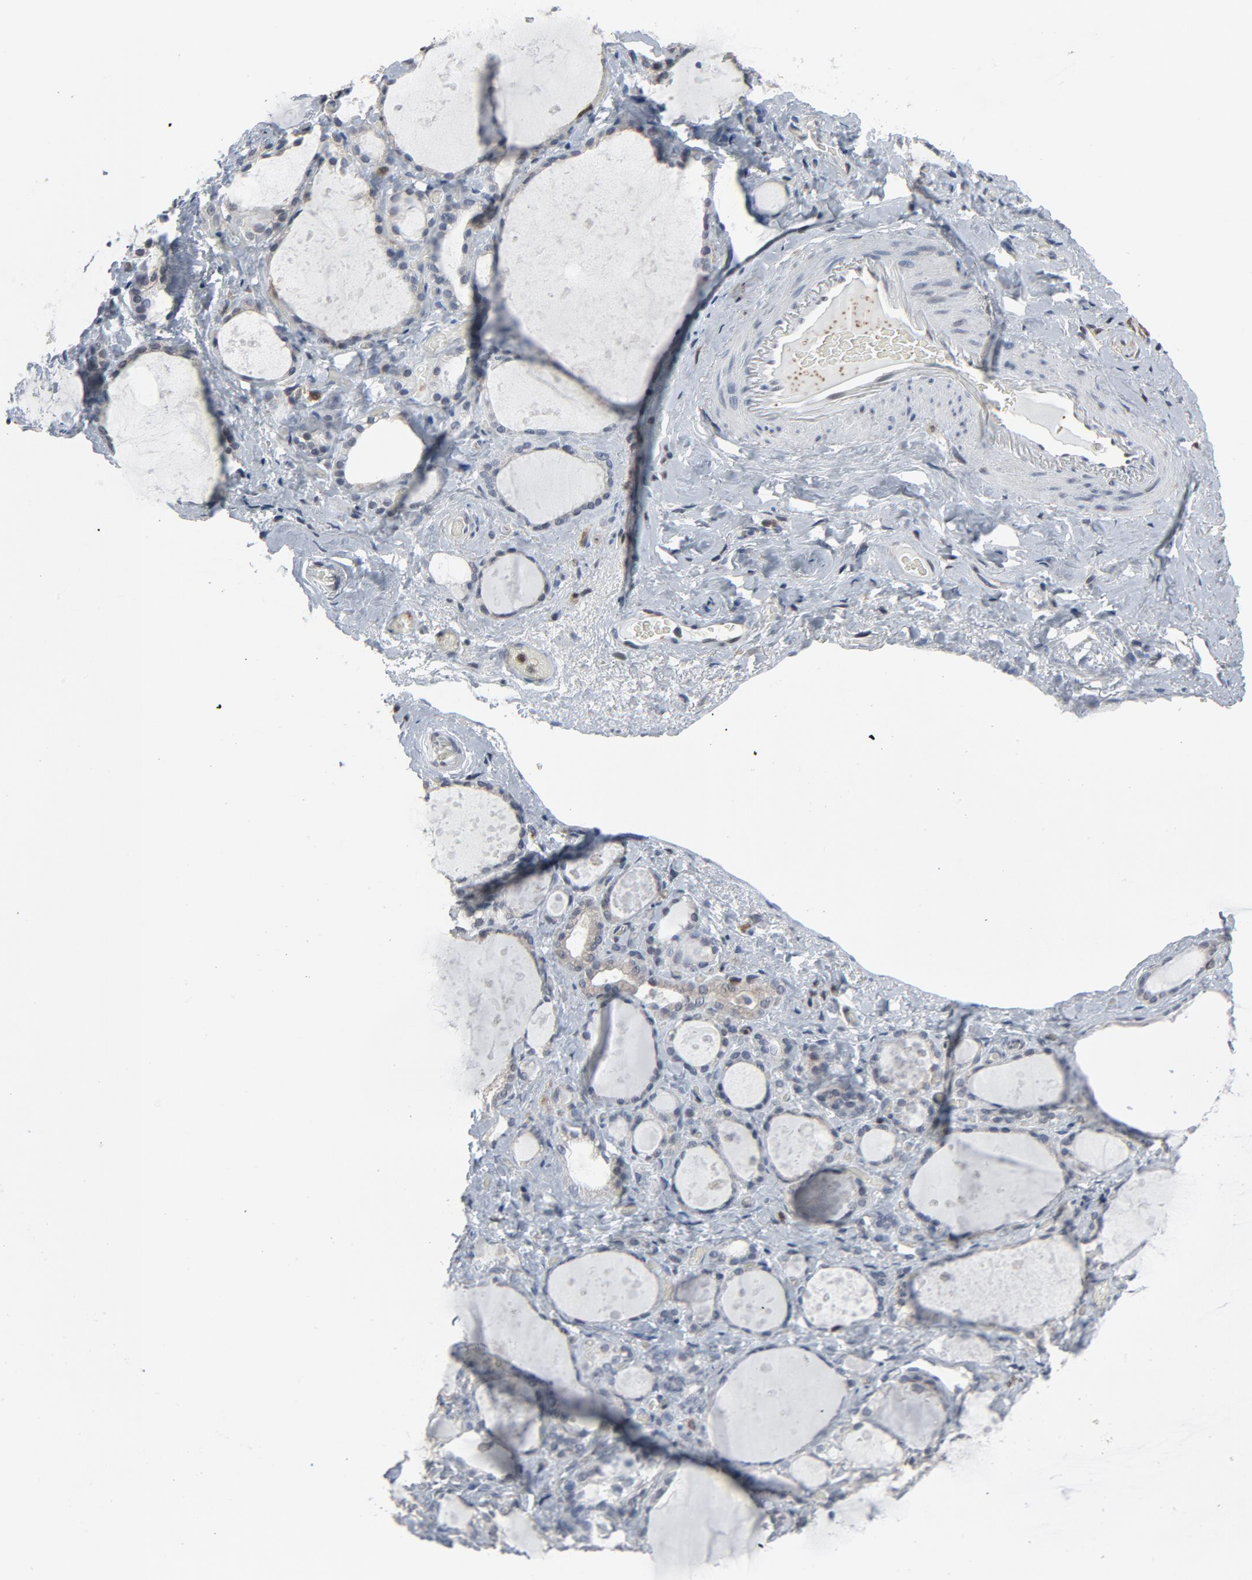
{"staining": {"intensity": "weak", "quantity": "<25%", "location": "cytoplasmic/membranous"}, "tissue": "thyroid gland", "cell_type": "Glandular cells", "image_type": "normal", "snomed": [{"axis": "morphology", "description": "Normal tissue, NOS"}, {"axis": "topography", "description": "Thyroid gland"}], "caption": "An immunohistochemistry photomicrograph of normal thyroid gland is shown. There is no staining in glandular cells of thyroid gland. (IHC, brightfield microscopy, high magnification).", "gene": "STAT5A", "patient": {"sex": "female", "age": 75}}